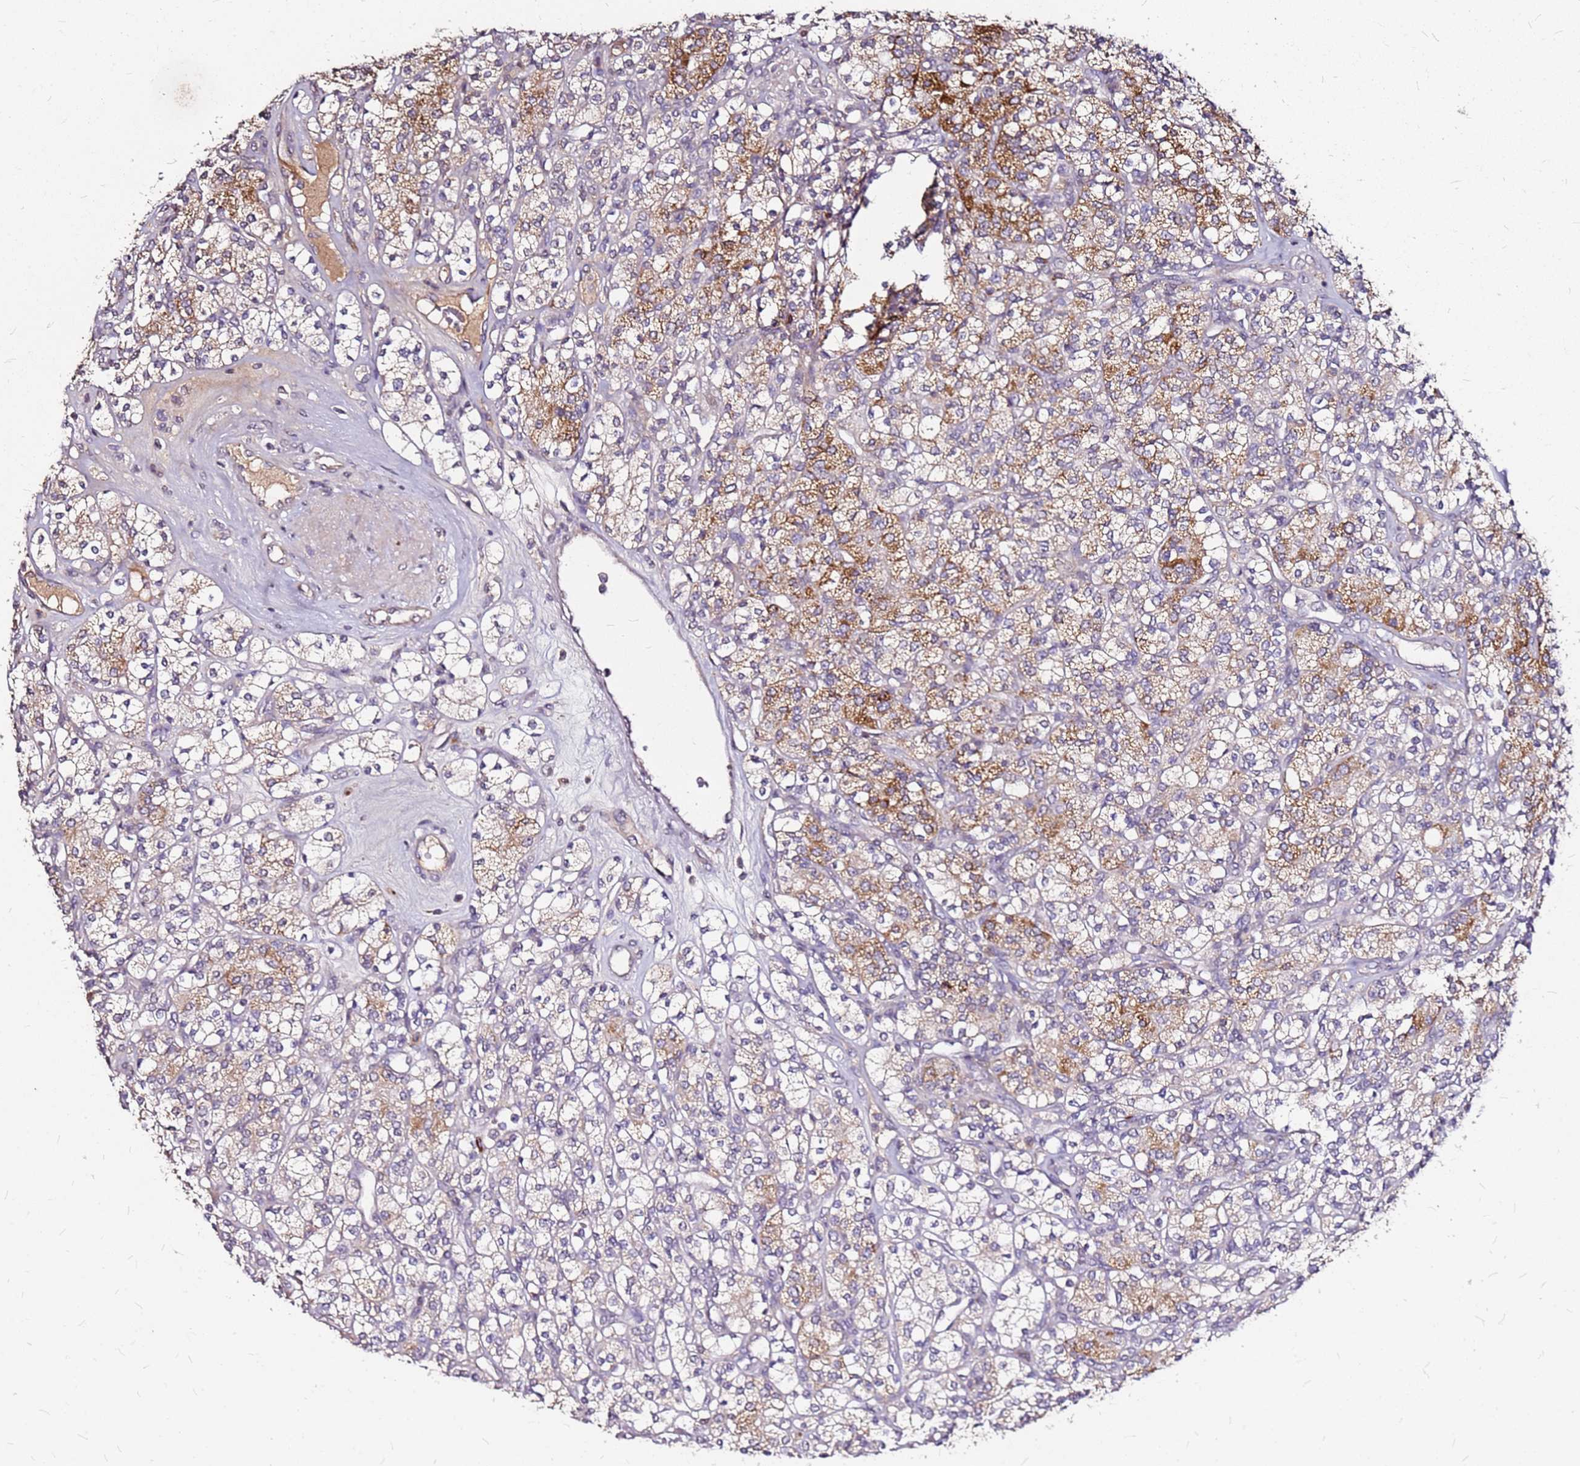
{"staining": {"intensity": "moderate", "quantity": "25%-75%", "location": "cytoplasmic/membranous"}, "tissue": "renal cancer", "cell_type": "Tumor cells", "image_type": "cancer", "snomed": [{"axis": "morphology", "description": "Adenocarcinoma, NOS"}, {"axis": "topography", "description": "Kidney"}], "caption": "Protein analysis of renal cancer tissue demonstrates moderate cytoplasmic/membranous positivity in about 25%-75% of tumor cells.", "gene": "DCDC2C", "patient": {"sex": "male", "age": 77}}